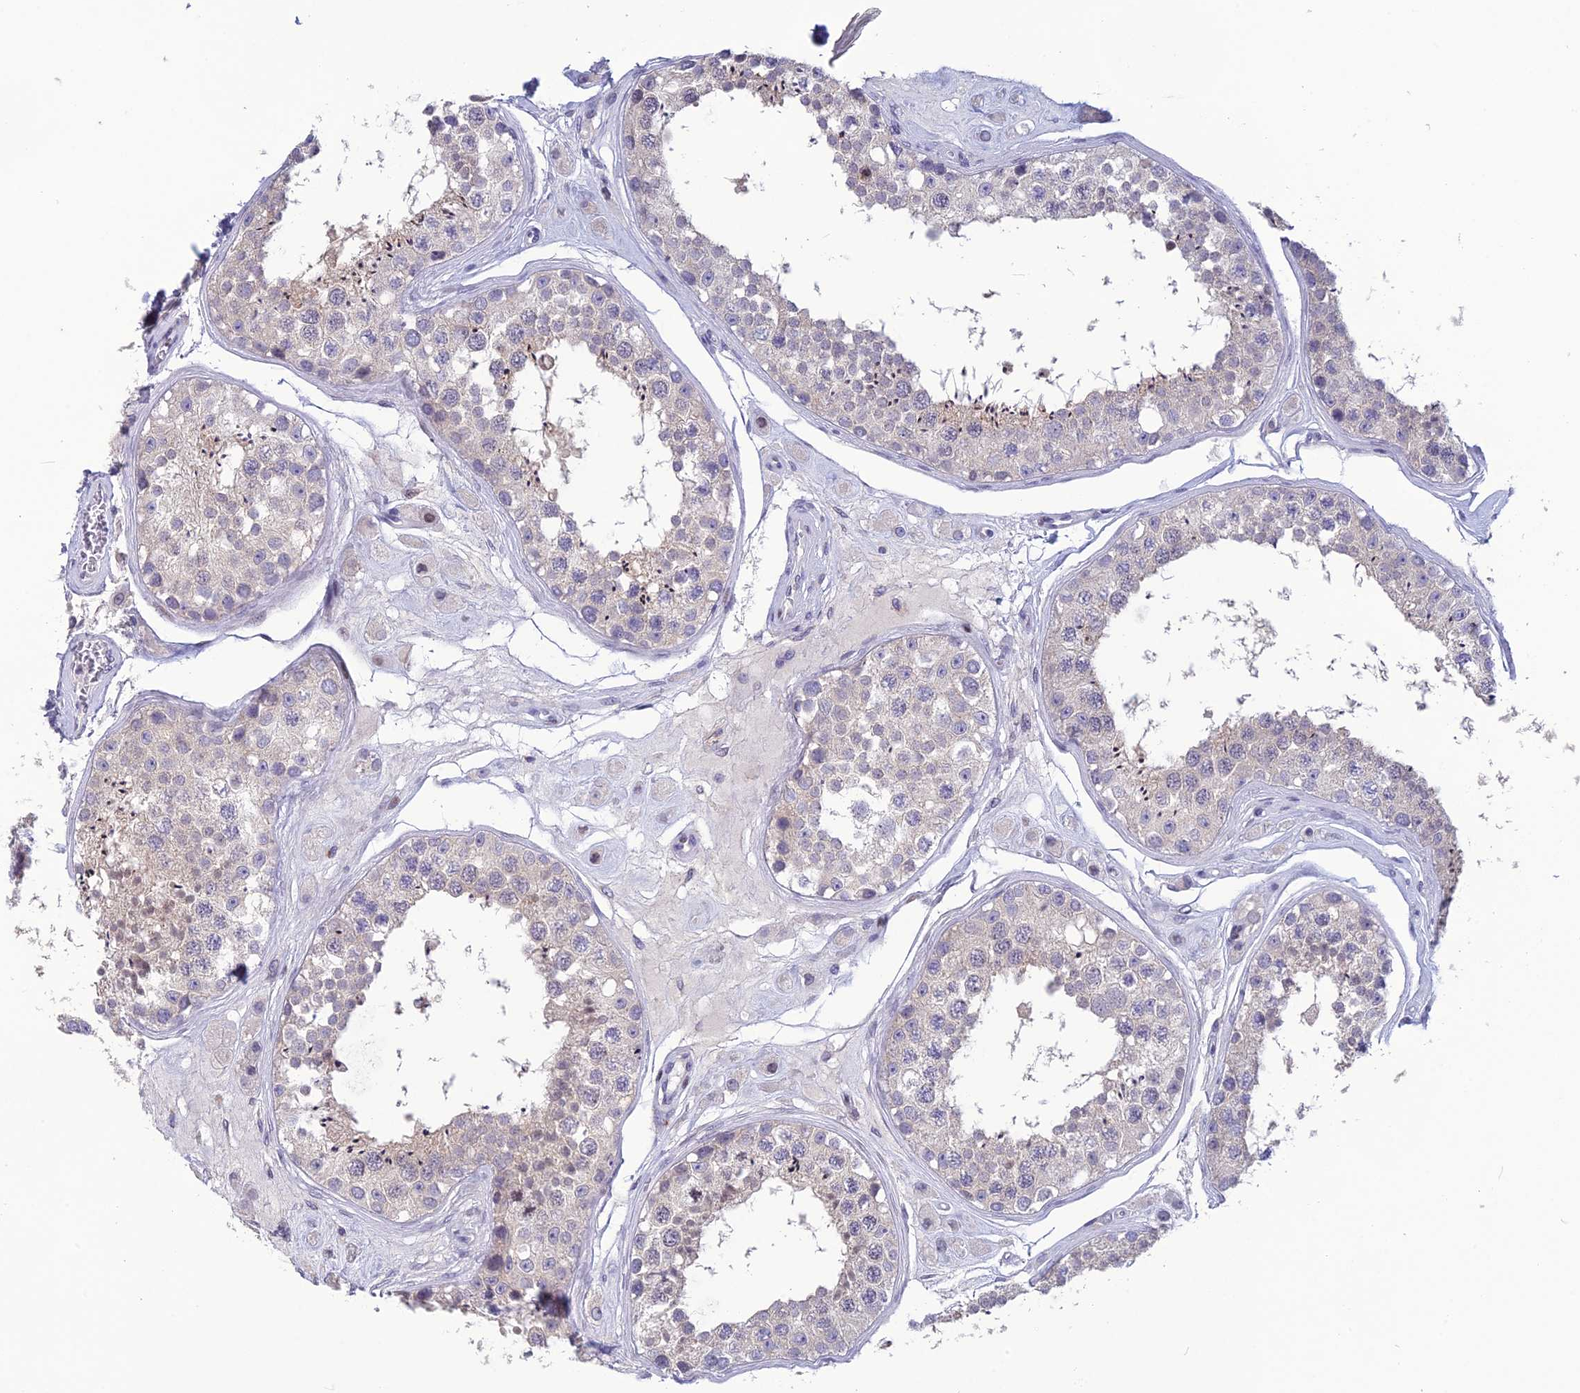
{"staining": {"intensity": "negative", "quantity": "none", "location": "none"}, "tissue": "testis", "cell_type": "Cells in seminiferous ducts", "image_type": "normal", "snomed": [{"axis": "morphology", "description": "Normal tissue, NOS"}, {"axis": "topography", "description": "Testis"}], "caption": "This histopathology image is of unremarkable testis stained with immunohistochemistry to label a protein in brown with the nuclei are counter-stained blue. There is no staining in cells in seminiferous ducts.", "gene": "TMEM134", "patient": {"sex": "male", "age": 25}}